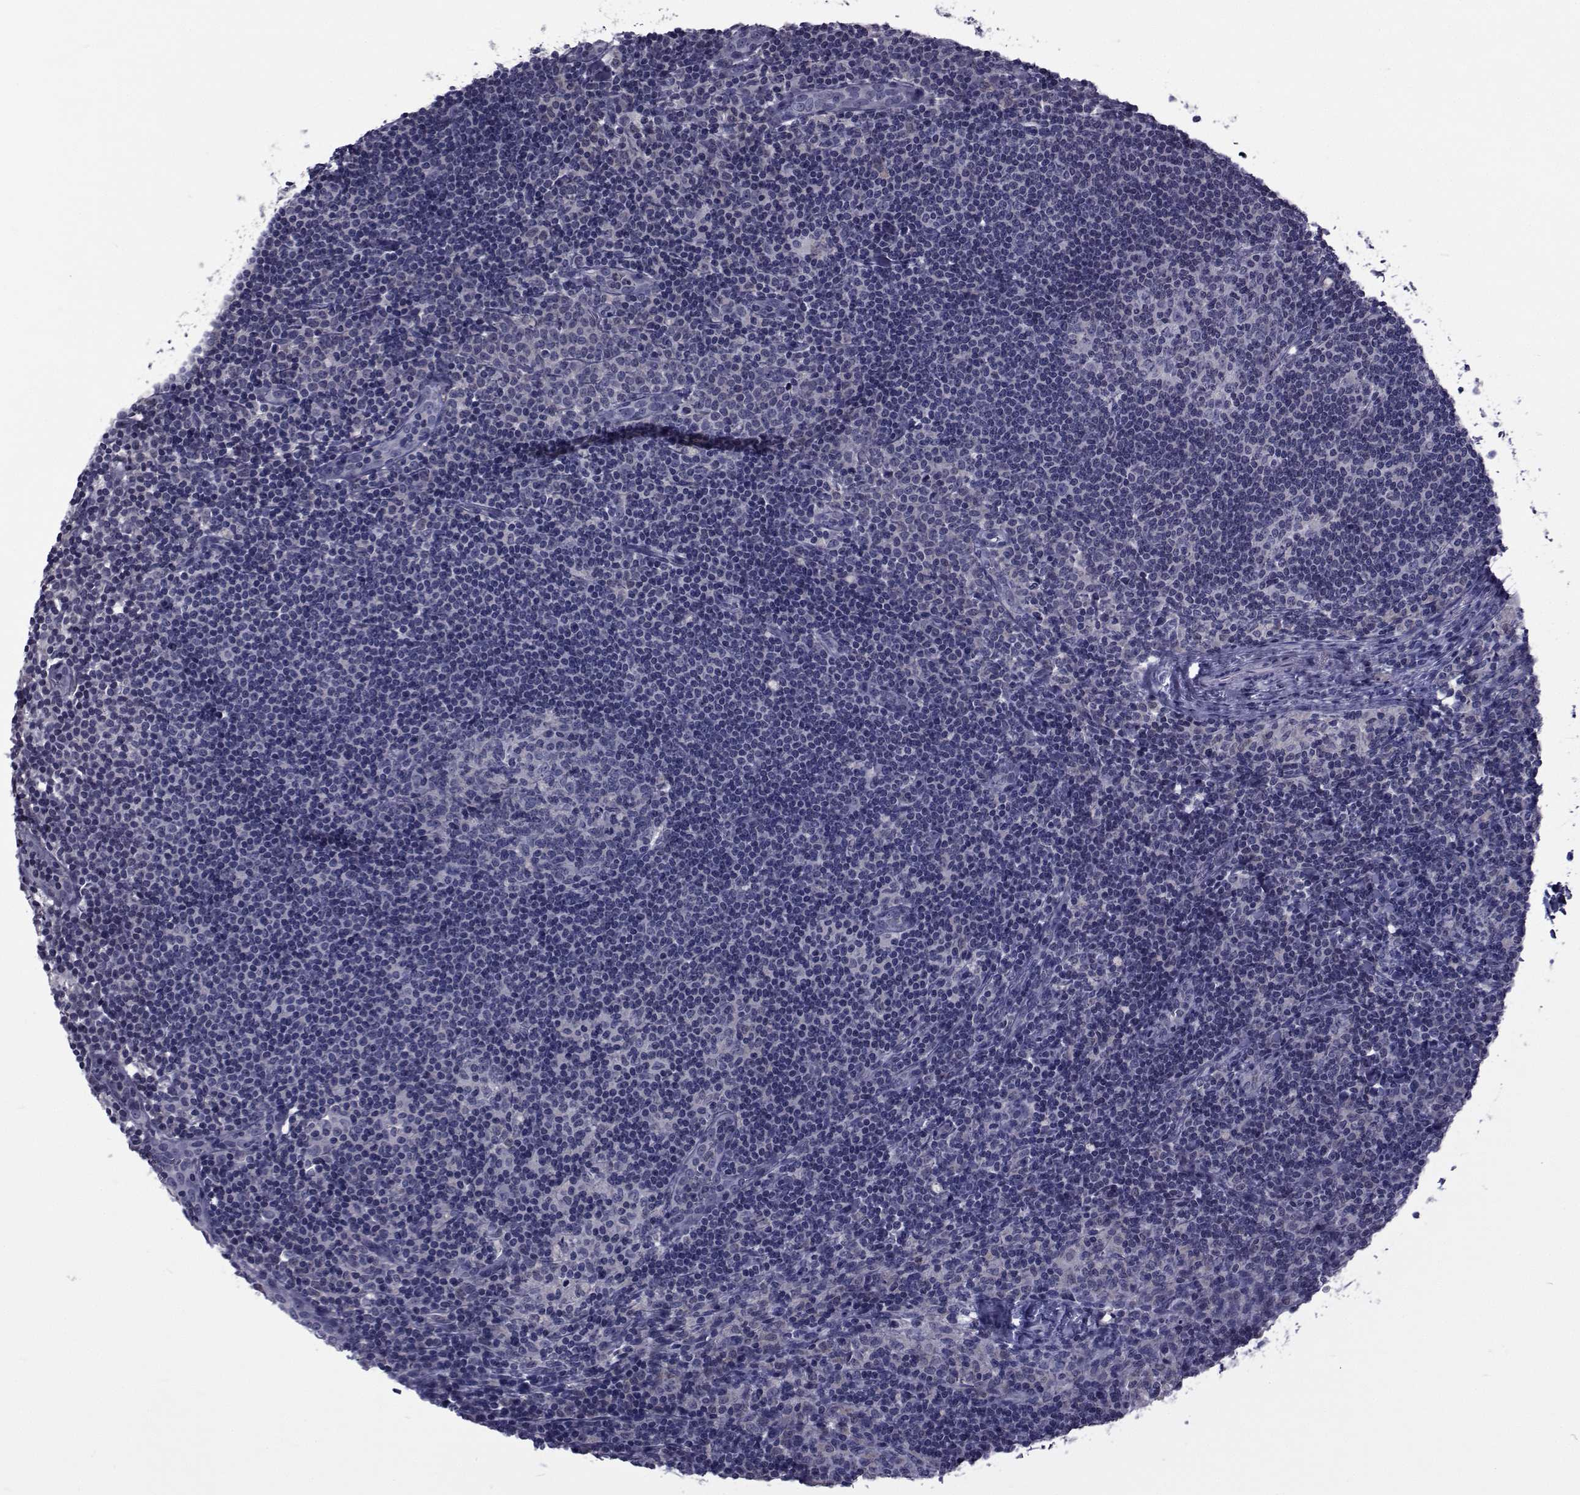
{"staining": {"intensity": "negative", "quantity": "none", "location": "none"}, "tissue": "lymph node", "cell_type": "Germinal center cells", "image_type": "normal", "snomed": [{"axis": "morphology", "description": "Normal tissue, NOS"}, {"axis": "topography", "description": "Lymph node"}], "caption": "IHC of unremarkable human lymph node demonstrates no staining in germinal center cells.", "gene": "SLC30A10", "patient": {"sex": "female", "age": 52}}